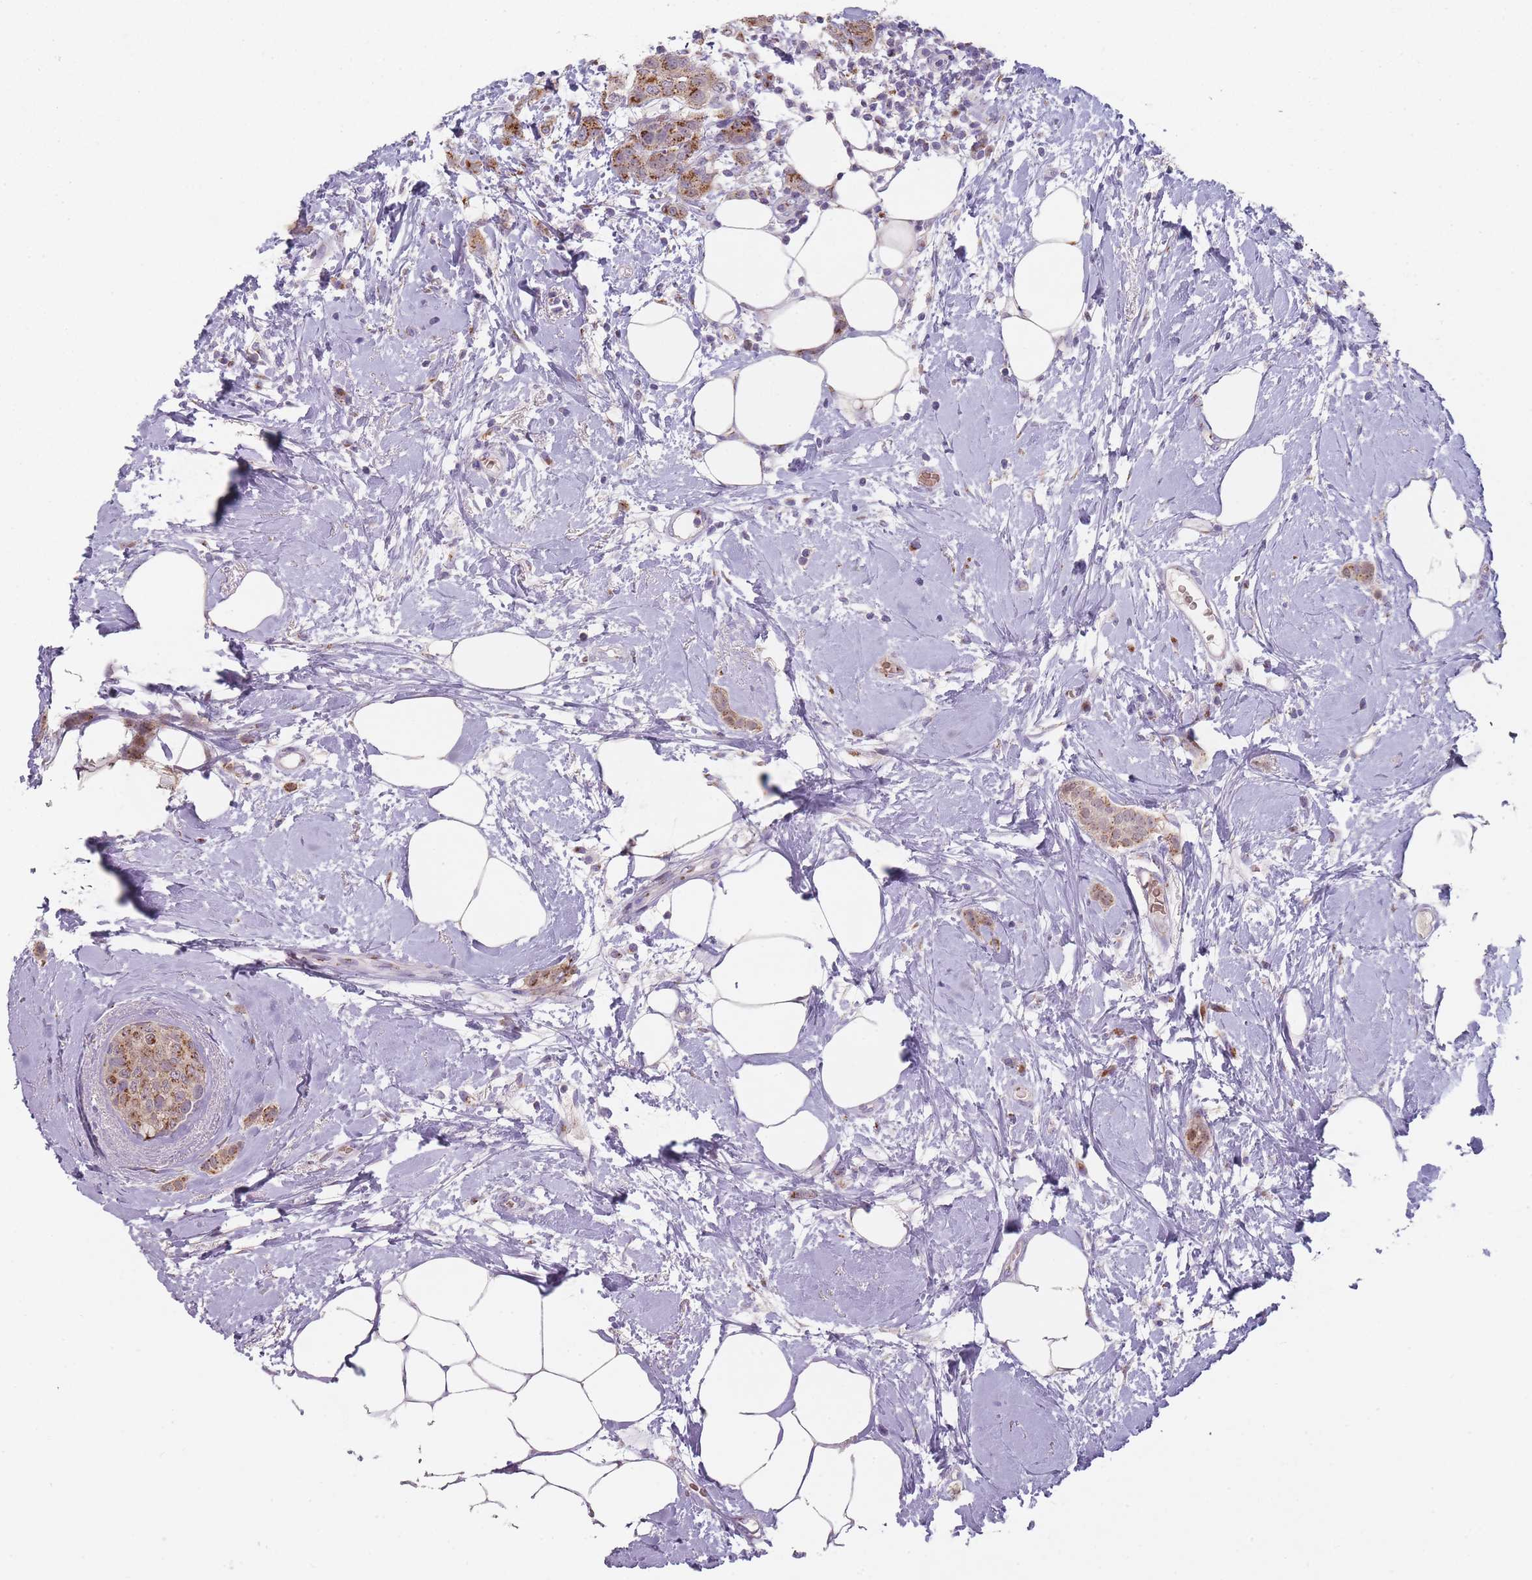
{"staining": {"intensity": "strong", "quantity": ">75%", "location": "cytoplasmic/membranous"}, "tissue": "breast cancer", "cell_type": "Tumor cells", "image_type": "cancer", "snomed": [{"axis": "morphology", "description": "Duct carcinoma"}, {"axis": "topography", "description": "Breast"}], "caption": "Strong cytoplasmic/membranous positivity is present in approximately >75% of tumor cells in breast cancer.", "gene": "MAN1B1", "patient": {"sex": "female", "age": 72}}